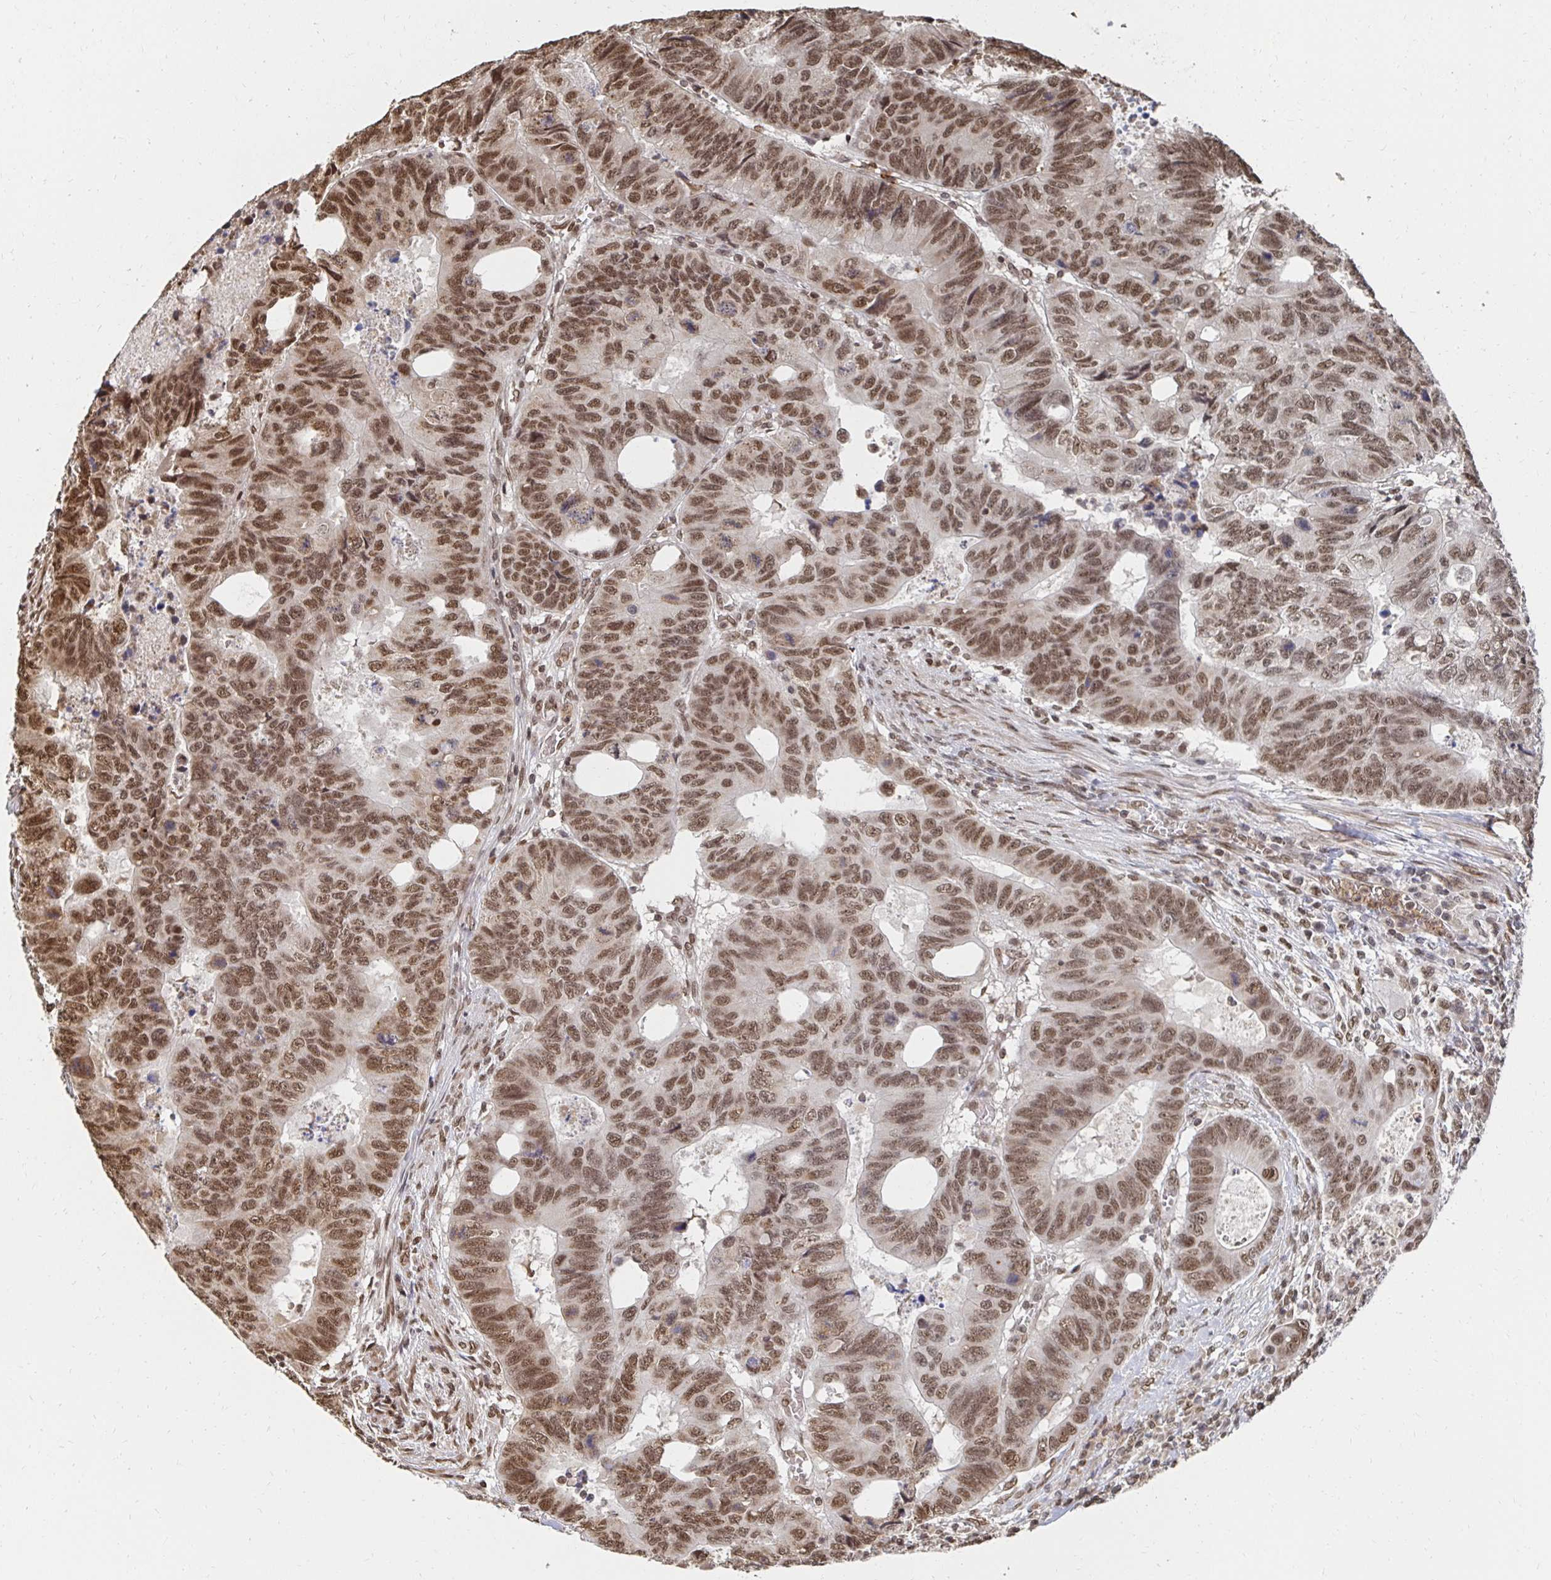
{"staining": {"intensity": "moderate", "quantity": ">75%", "location": "nuclear"}, "tissue": "colorectal cancer", "cell_type": "Tumor cells", "image_type": "cancer", "snomed": [{"axis": "morphology", "description": "Adenocarcinoma, NOS"}, {"axis": "topography", "description": "Colon"}], "caption": "Immunohistochemistry staining of colorectal adenocarcinoma, which demonstrates medium levels of moderate nuclear expression in about >75% of tumor cells indicating moderate nuclear protein expression. The staining was performed using DAB (3,3'-diaminobenzidine) (brown) for protein detection and nuclei were counterstained in hematoxylin (blue).", "gene": "GTF3C6", "patient": {"sex": "male", "age": 62}}